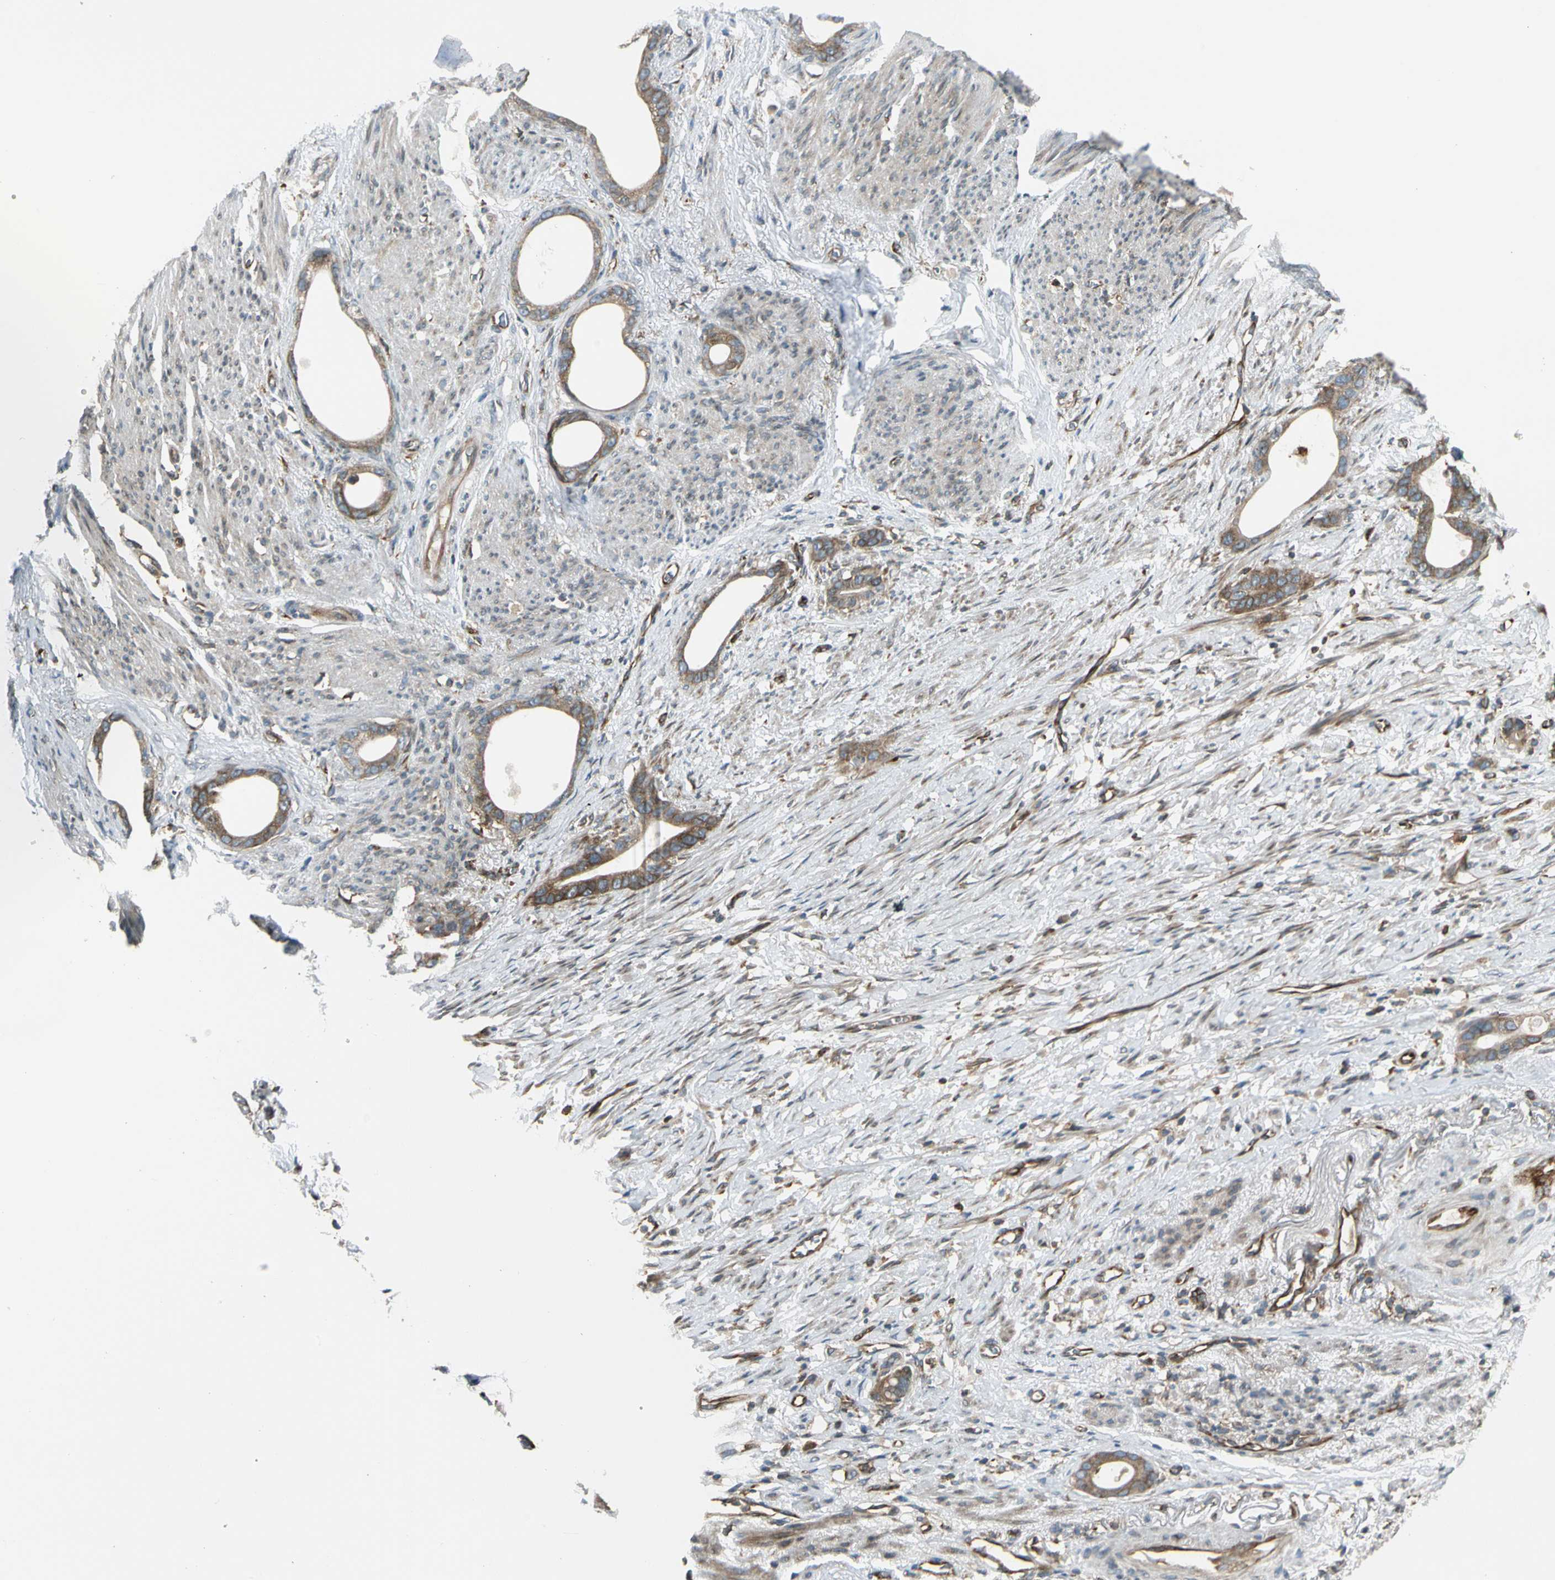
{"staining": {"intensity": "moderate", "quantity": ">75%", "location": "cytoplasmic/membranous"}, "tissue": "stomach cancer", "cell_type": "Tumor cells", "image_type": "cancer", "snomed": [{"axis": "morphology", "description": "Adenocarcinoma, NOS"}, {"axis": "topography", "description": "Stomach"}], "caption": "Immunohistochemical staining of human stomach cancer (adenocarcinoma) demonstrates medium levels of moderate cytoplasmic/membranous expression in about >75% of tumor cells.", "gene": "TRIO", "patient": {"sex": "female", "age": 75}}